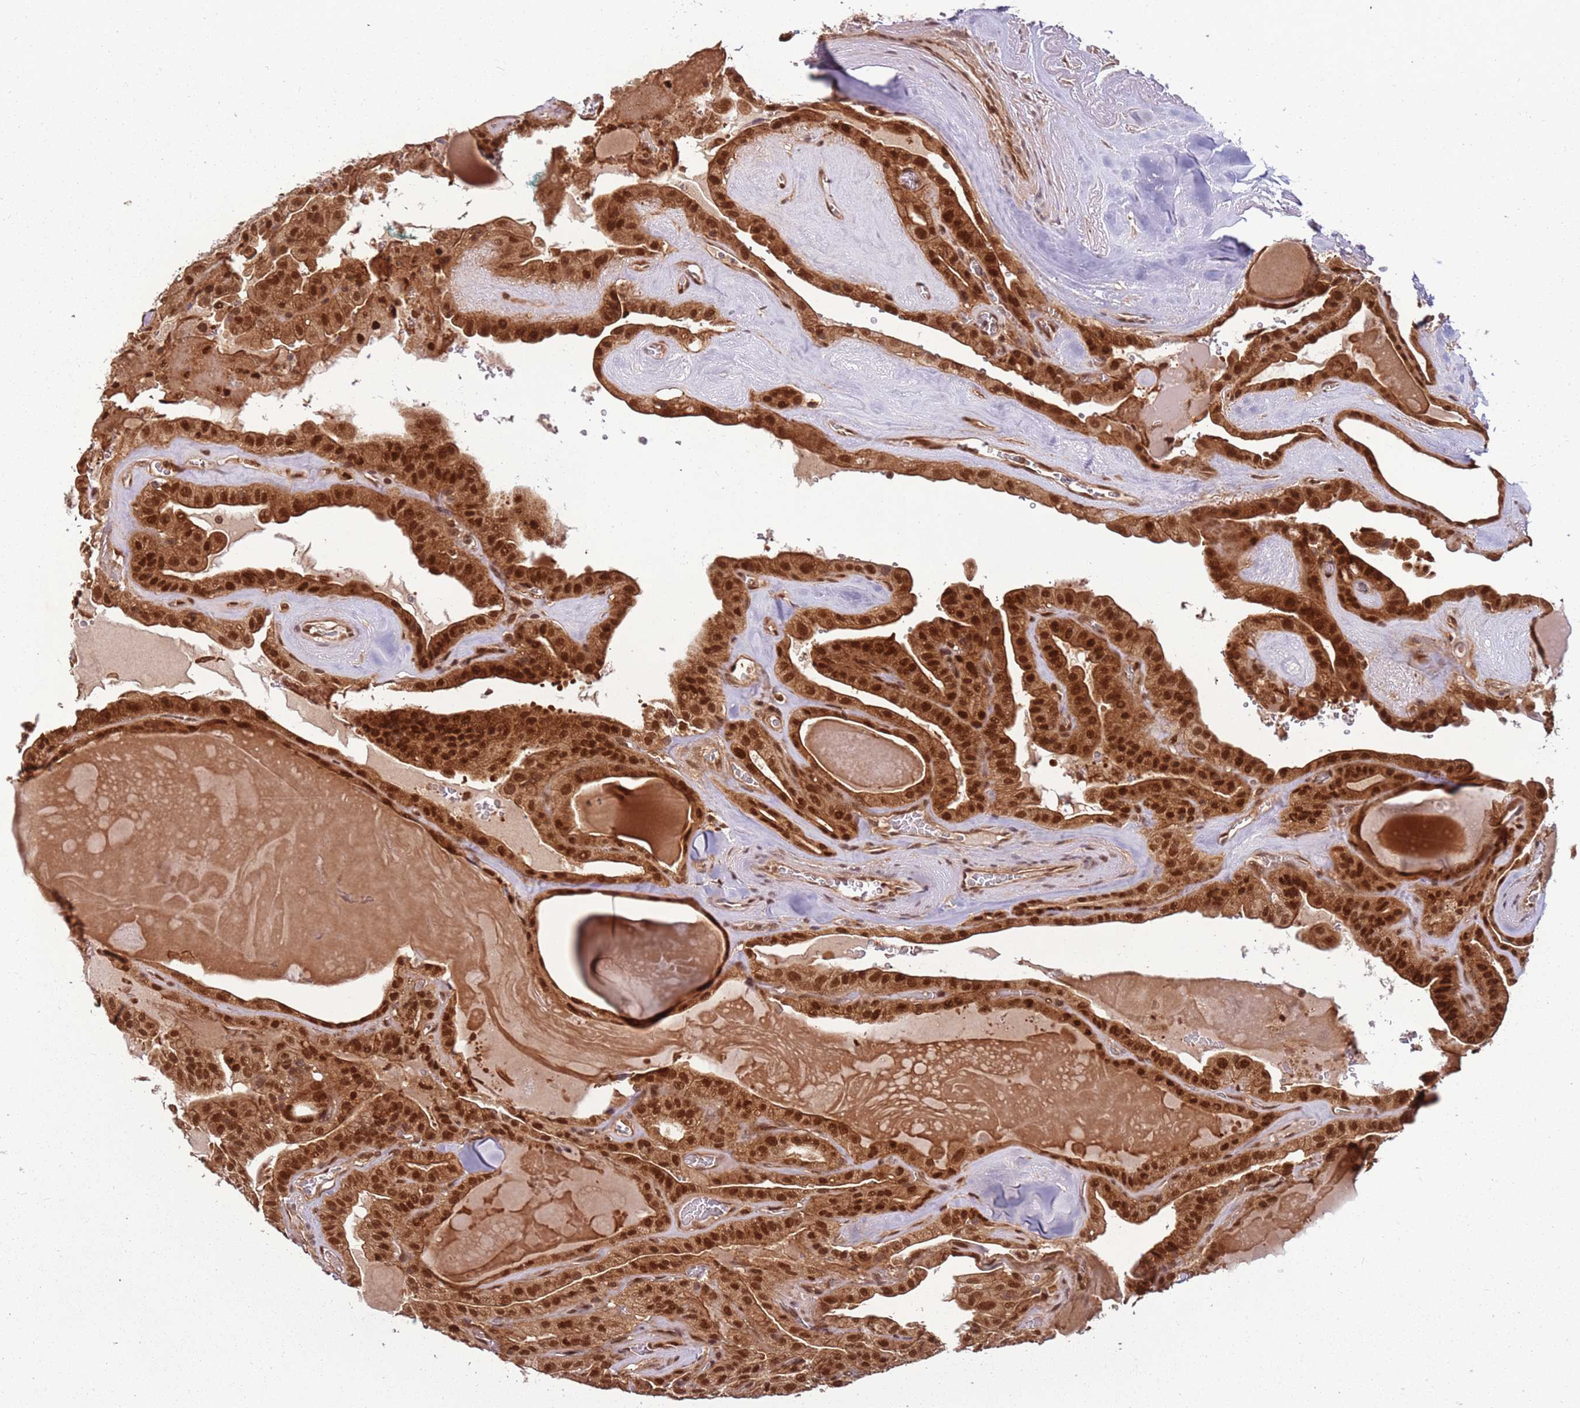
{"staining": {"intensity": "strong", "quantity": ">75%", "location": "nuclear"}, "tissue": "thyroid cancer", "cell_type": "Tumor cells", "image_type": "cancer", "snomed": [{"axis": "morphology", "description": "Papillary adenocarcinoma, NOS"}, {"axis": "topography", "description": "Thyroid gland"}], "caption": "Tumor cells reveal strong nuclear staining in about >75% of cells in thyroid cancer (papillary adenocarcinoma). (brown staining indicates protein expression, while blue staining denotes nuclei).", "gene": "PGLS", "patient": {"sex": "male", "age": 52}}